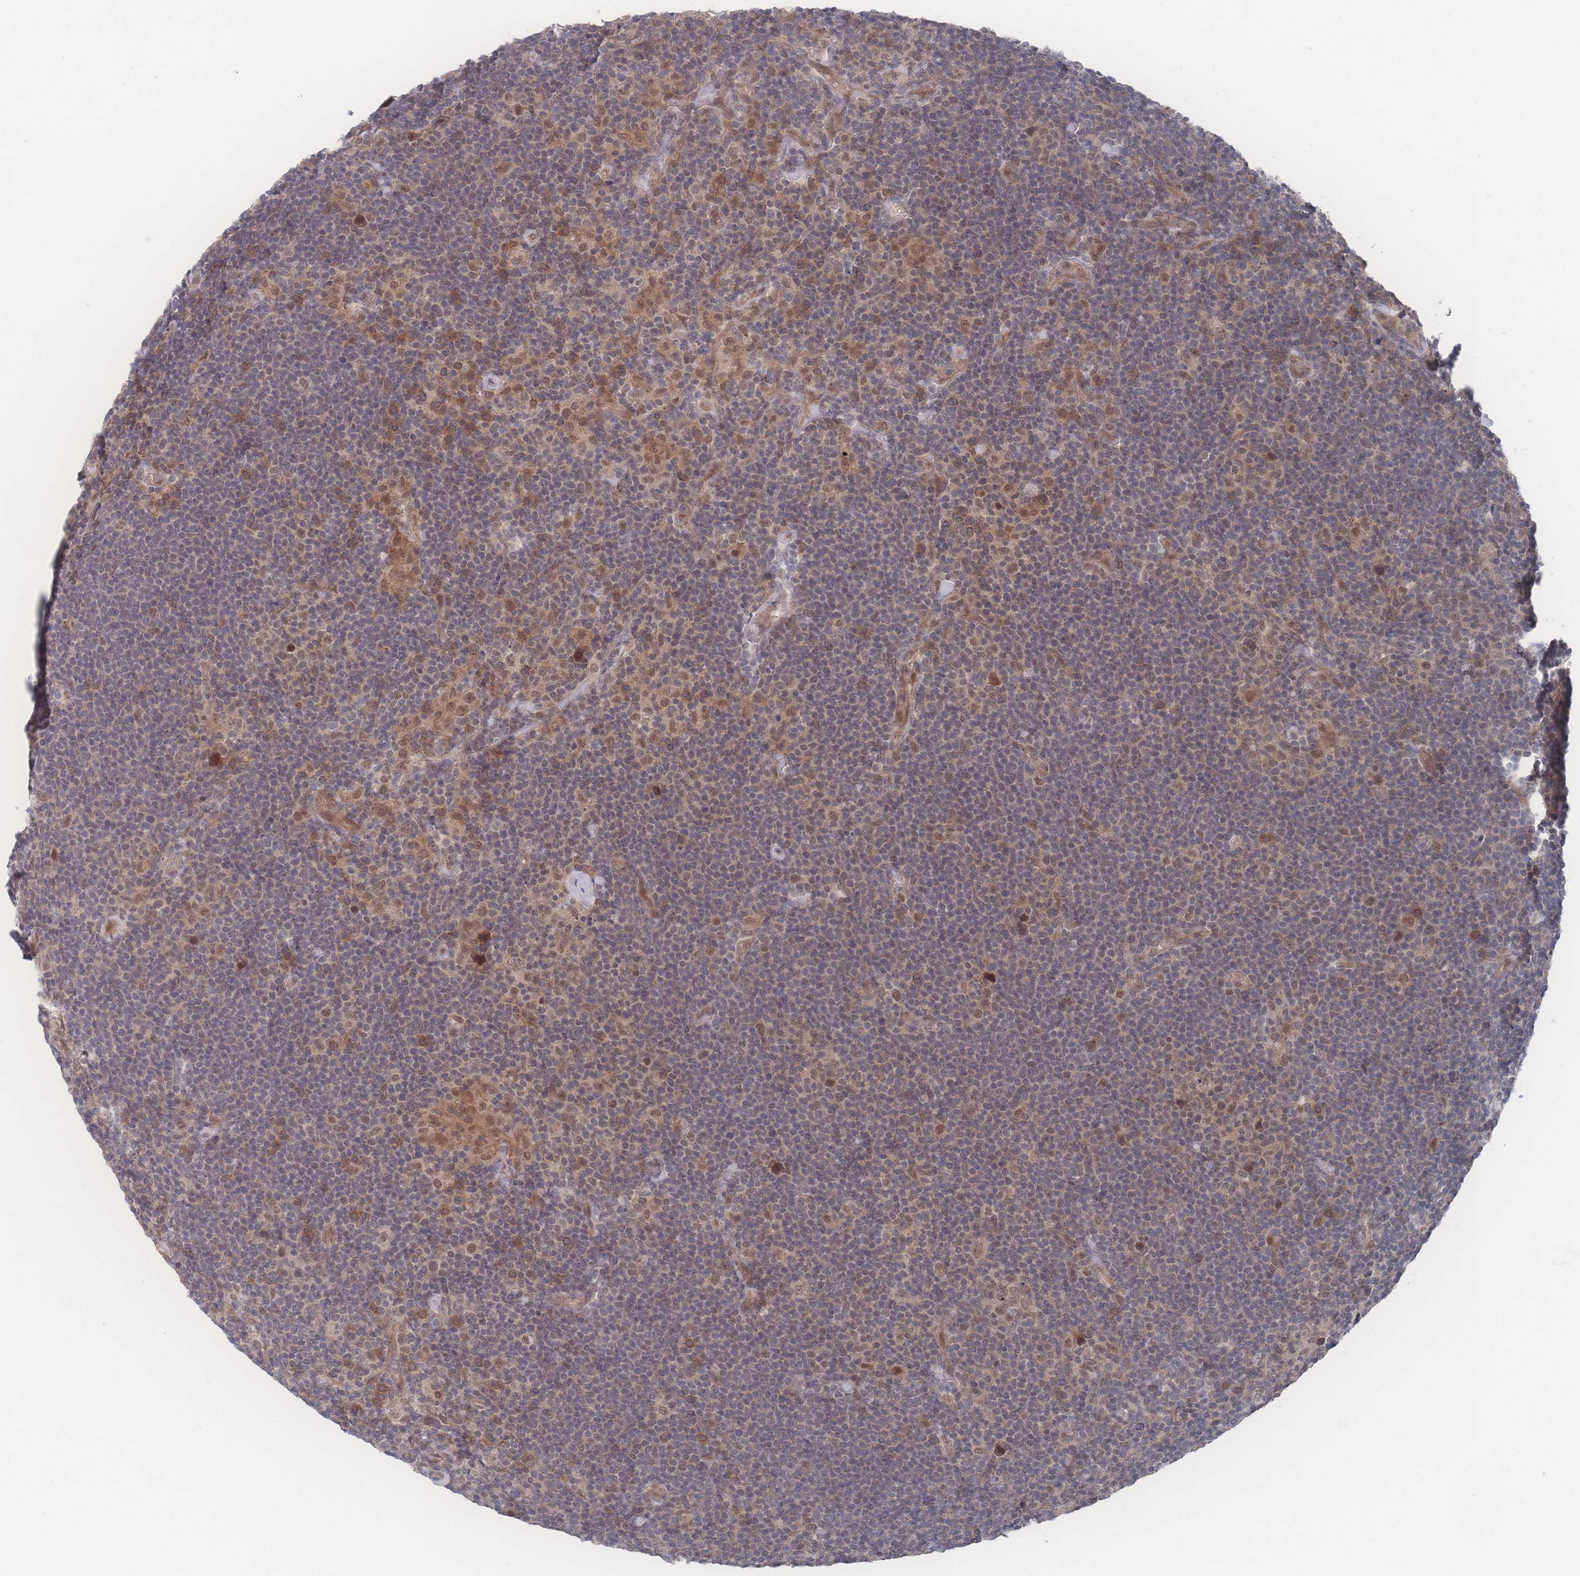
{"staining": {"intensity": "moderate", "quantity": "25%-75%", "location": "nuclear"}, "tissue": "lymphoma", "cell_type": "Tumor cells", "image_type": "cancer", "snomed": [{"axis": "morphology", "description": "Hodgkin's disease, NOS"}, {"axis": "topography", "description": "Lymph node"}], "caption": "Protein expression analysis of lymphoma displays moderate nuclear staining in approximately 25%-75% of tumor cells. The protein of interest is stained brown, and the nuclei are stained in blue (DAB IHC with brightfield microscopy, high magnification).", "gene": "NBEAL1", "patient": {"sex": "female", "age": 57}}